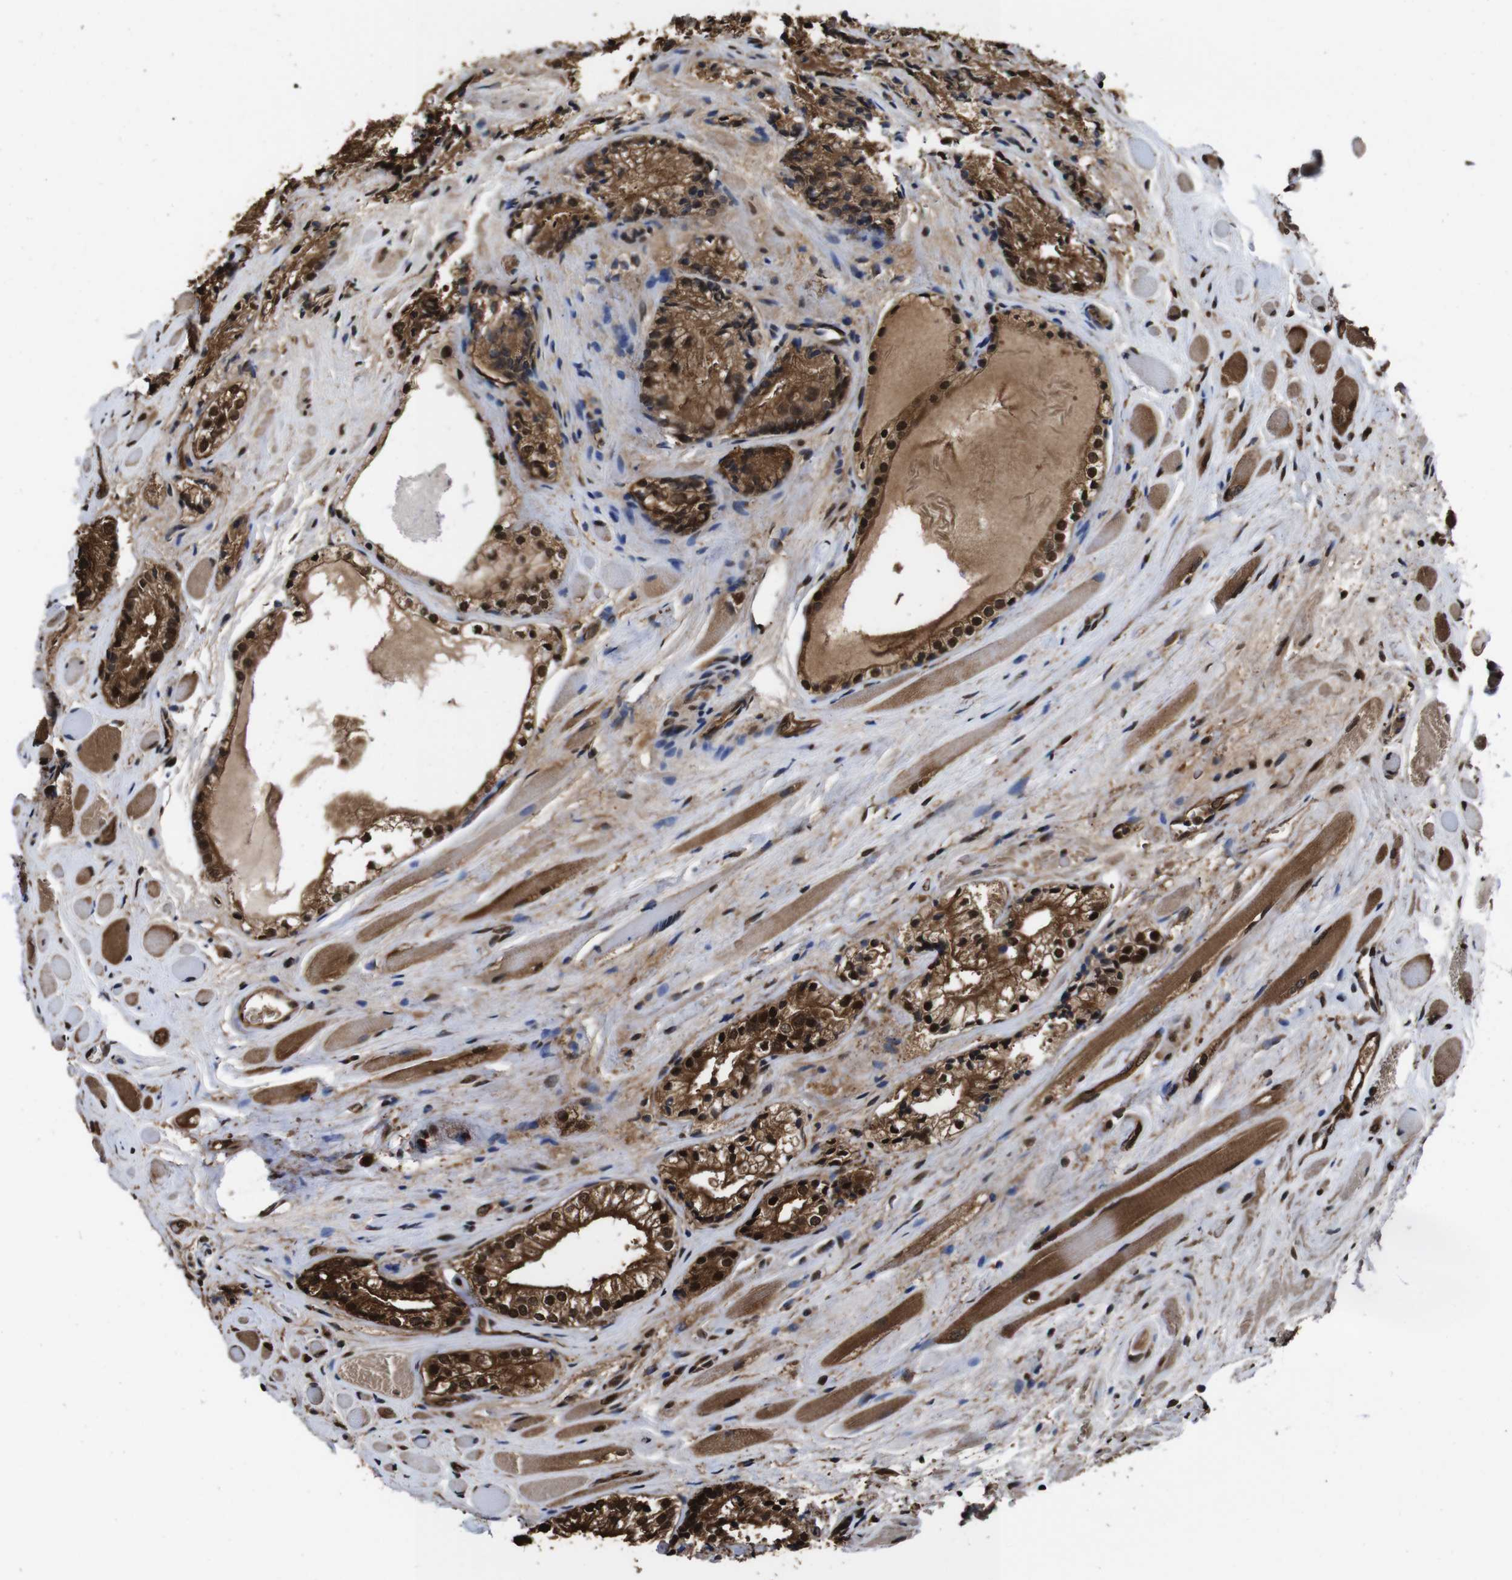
{"staining": {"intensity": "strong", "quantity": ">75%", "location": "cytoplasmic/membranous,nuclear"}, "tissue": "prostate cancer", "cell_type": "Tumor cells", "image_type": "cancer", "snomed": [{"axis": "morphology", "description": "Adenocarcinoma, Low grade"}, {"axis": "topography", "description": "Prostate"}], "caption": "Prostate cancer (low-grade adenocarcinoma) stained with a protein marker shows strong staining in tumor cells.", "gene": "VCP", "patient": {"sex": "male", "age": 60}}